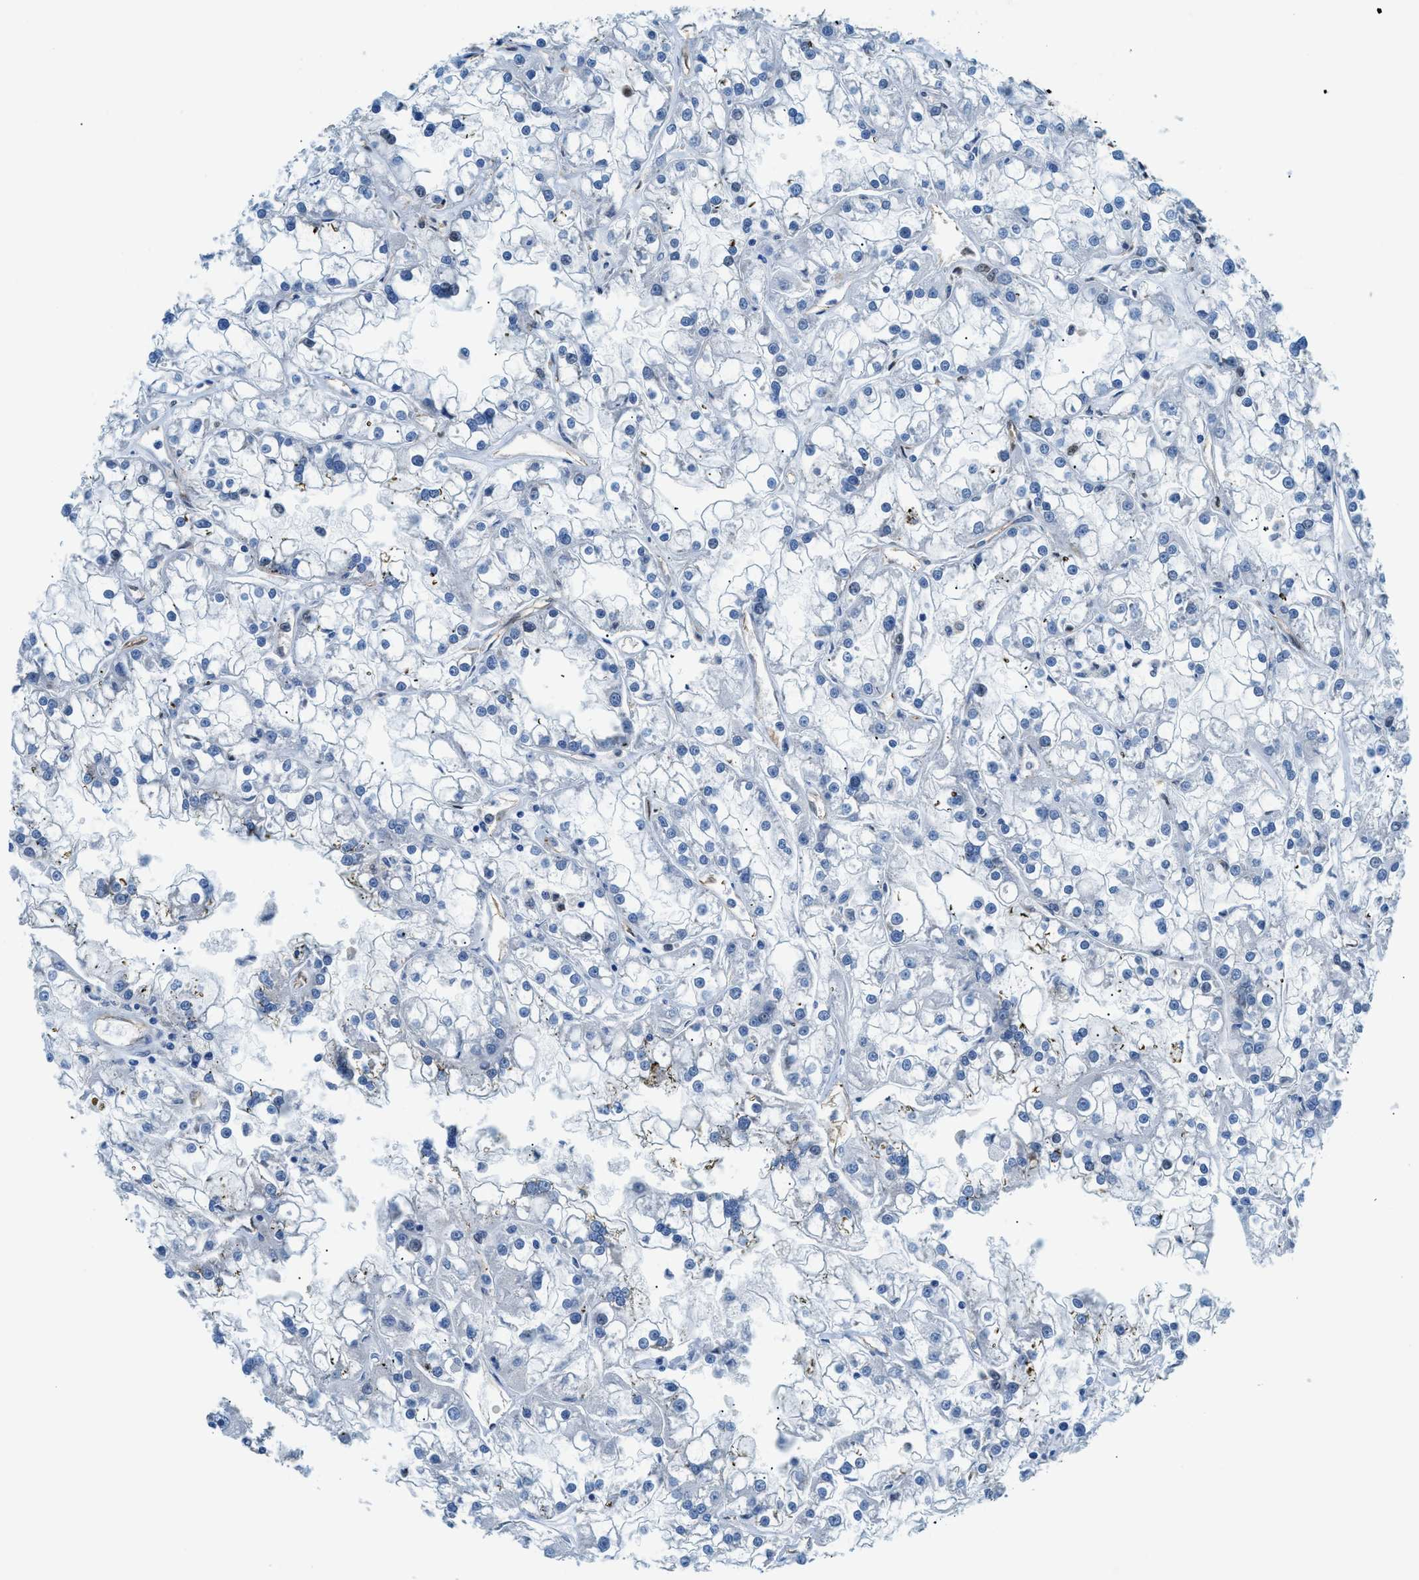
{"staining": {"intensity": "negative", "quantity": "none", "location": "none"}, "tissue": "renal cancer", "cell_type": "Tumor cells", "image_type": "cancer", "snomed": [{"axis": "morphology", "description": "Adenocarcinoma, NOS"}, {"axis": "topography", "description": "Kidney"}], "caption": "This is an immunohistochemistry (IHC) histopathology image of renal cancer (adenocarcinoma). There is no positivity in tumor cells.", "gene": "YWHAE", "patient": {"sex": "female", "age": 52}}